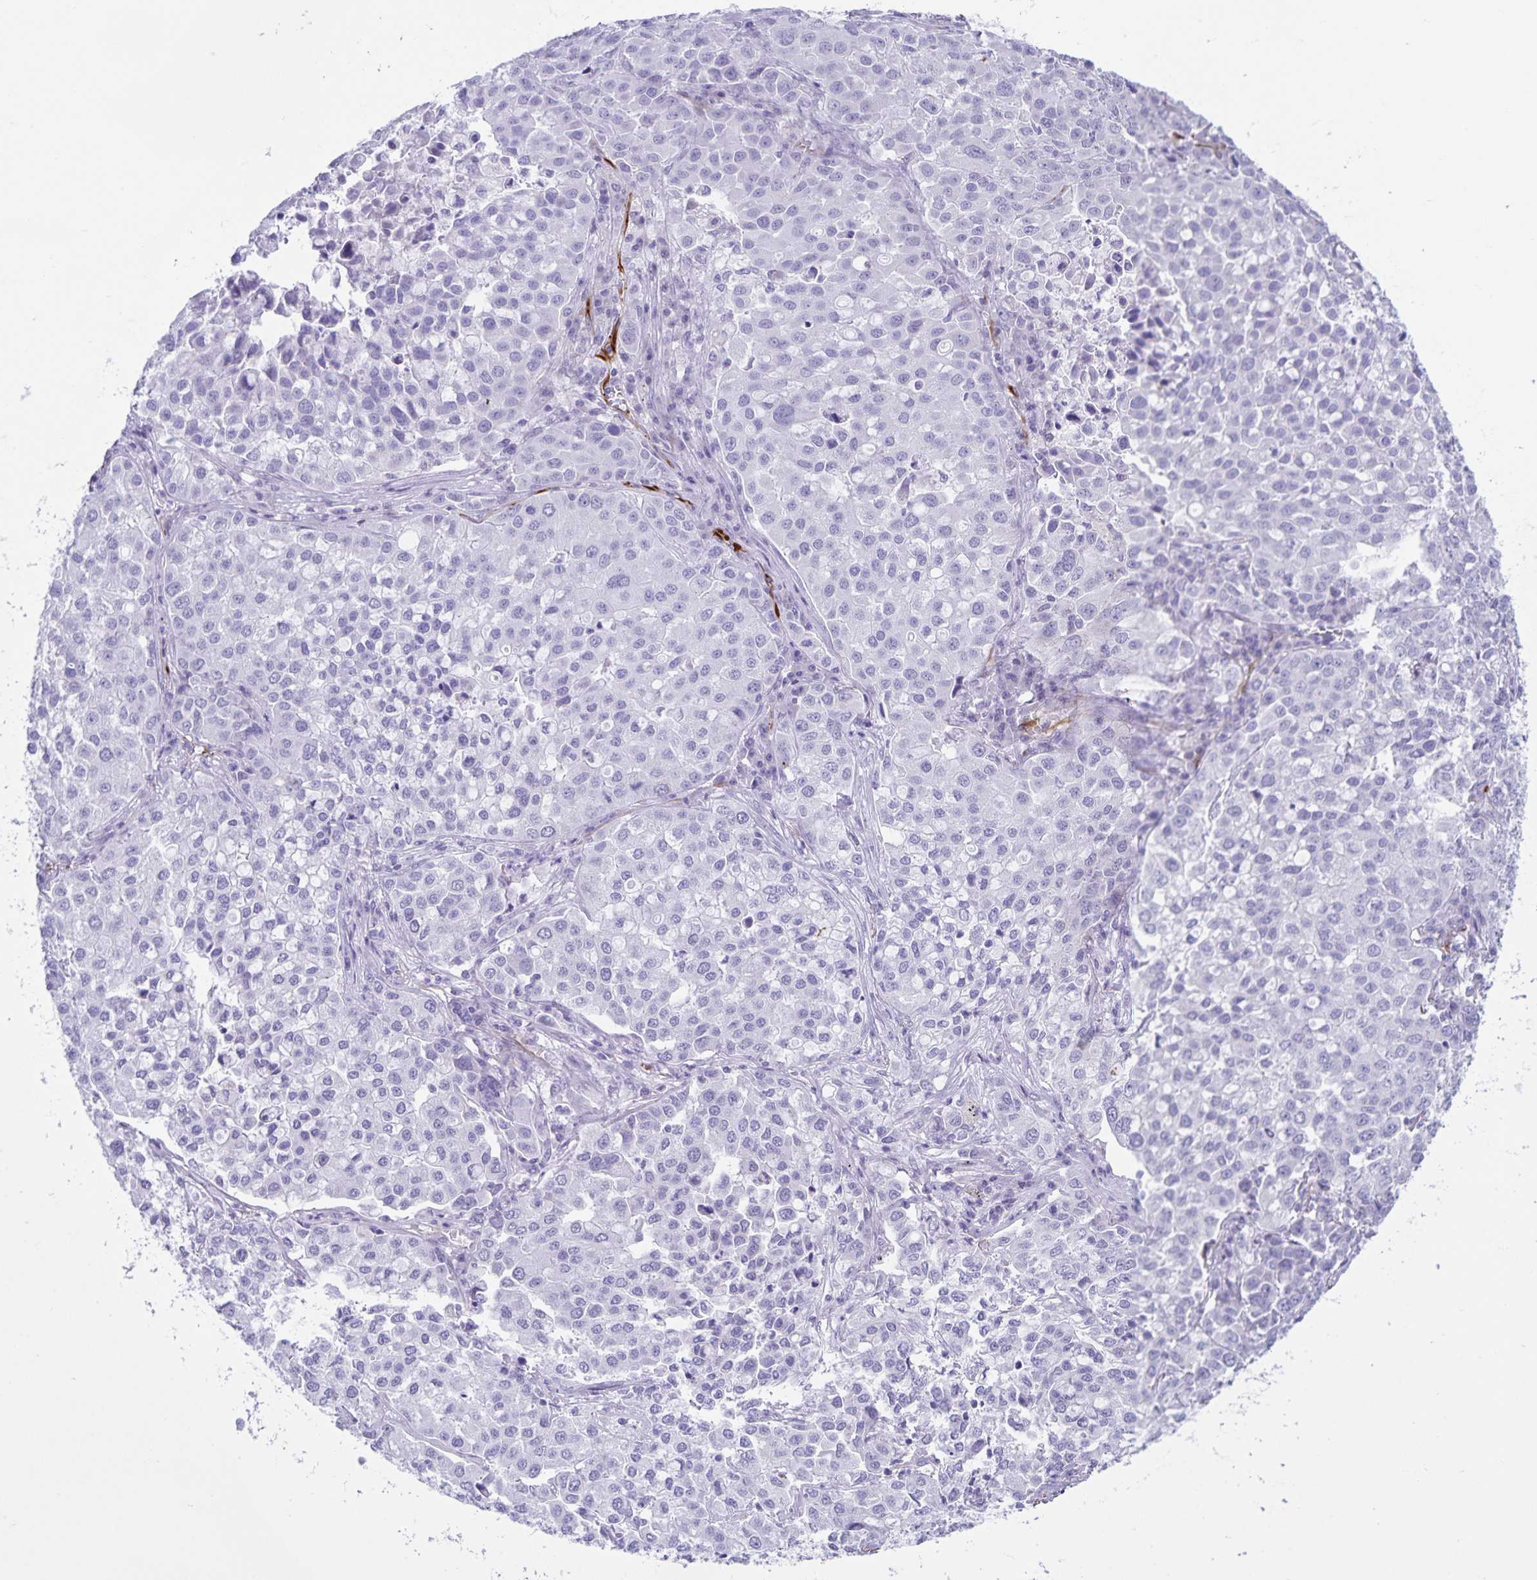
{"staining": {"intensity": "negative", "quantity": "none", "location": "none"}, "tissue": "lung cancer", "cell_type": "Tumor cells", "image_type": "cancer", "snomed": [{"axis": "morphology", "description": "Adenocarcinoma, NOS"}, {"axis": "morphology", "description": "Adenocarcinoma, metastatic, NOS"}, {"axis": "topography", "description": "Lymph node"}, {"axis": "topography", "description": "Lung"}], "caption": "Tumor cells are negative for protein expression in human adenocarcinoma (lung).", "gene": "SYNM", "patient": {"sex": "female", "age": 65}}